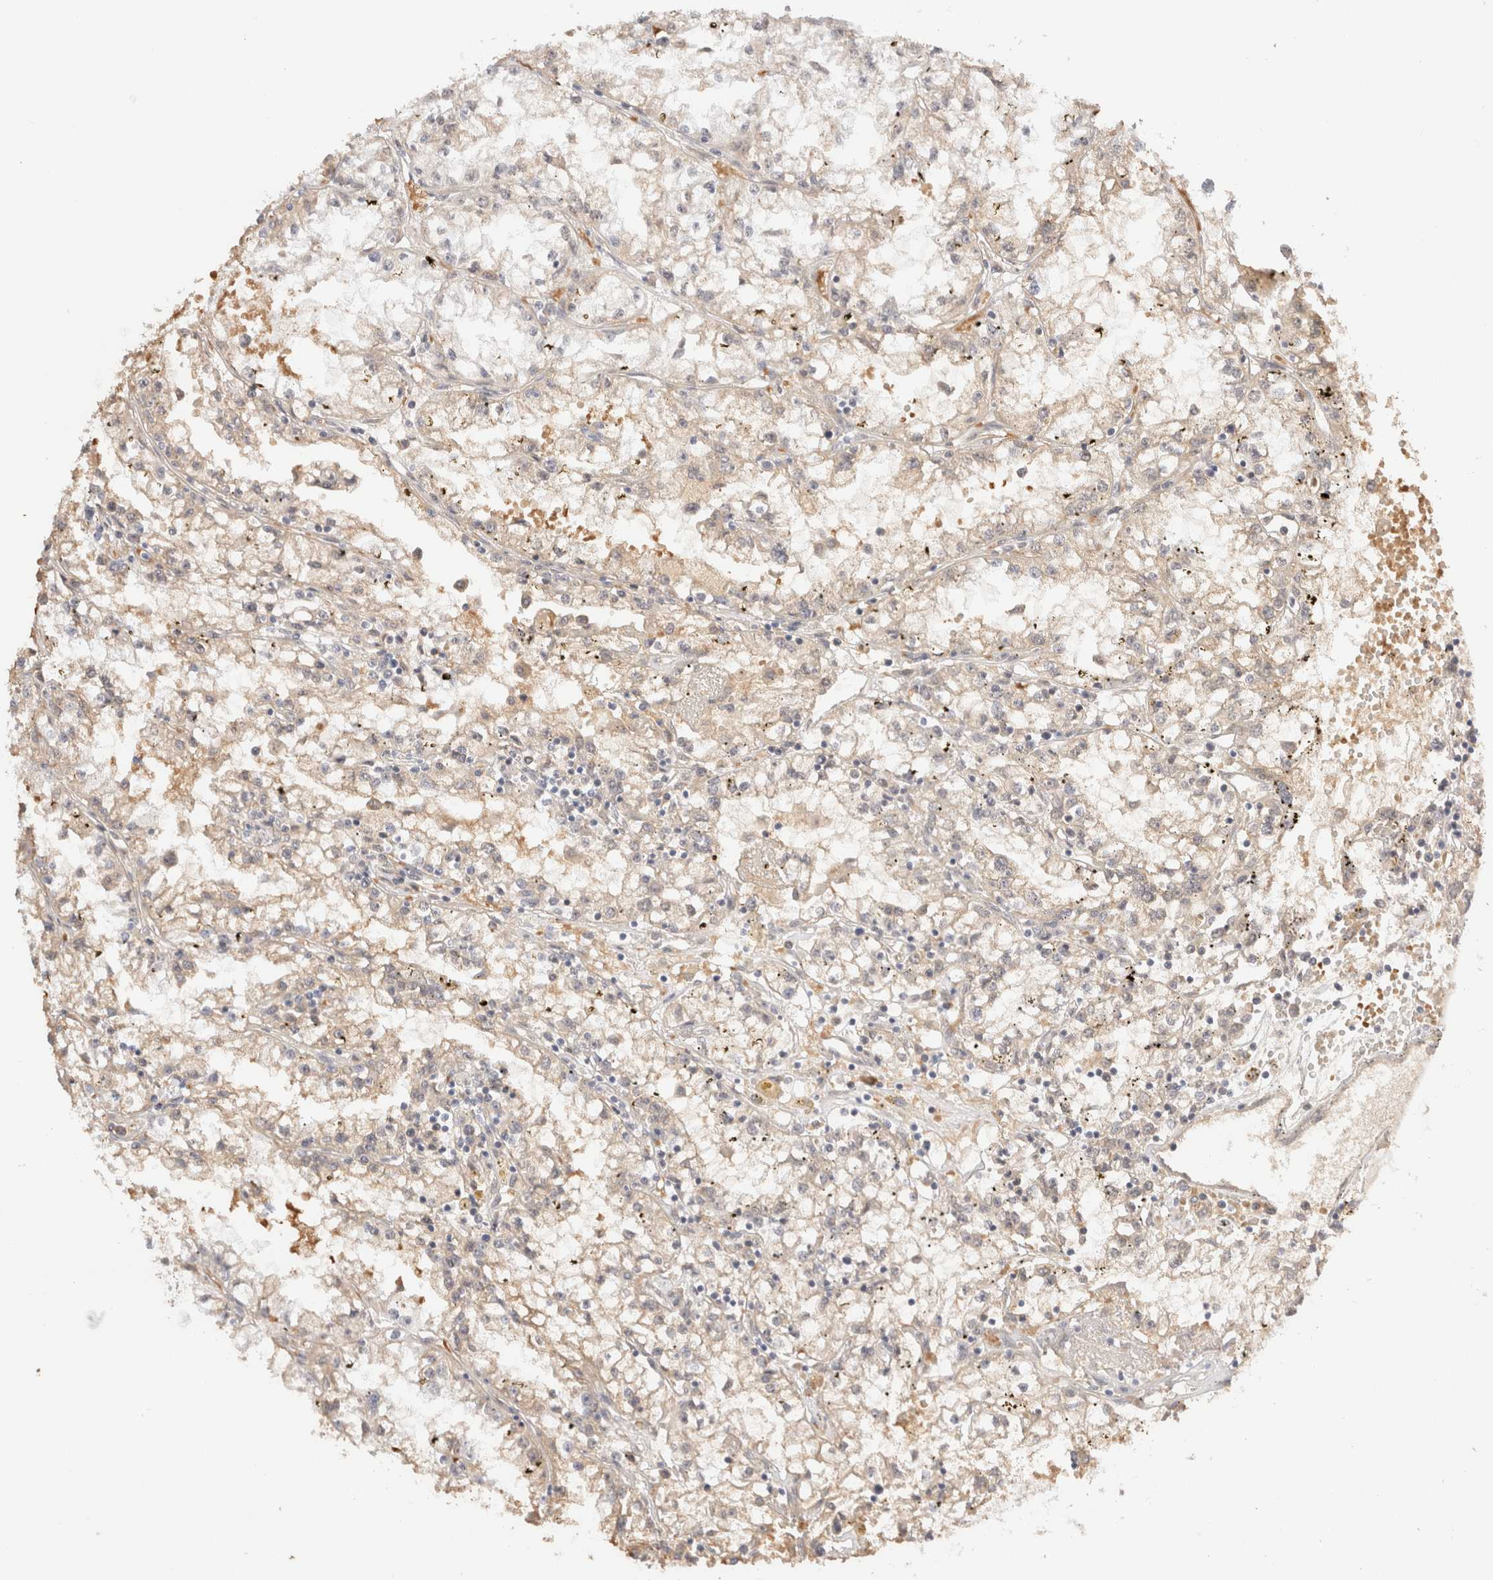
{"staining": {"intensity": "weak", "quantity": "<25%", "location": "cytoplasmic/membranous"}, "tissue": "renal cancer", "cell_type": "Tumor cells", "image_type": "cancer", "snomed": [{"axis": "morphology", "description": "Adenocarcinoma, NOS"}, {"axis": "topography", "description": "Kidney"}], "caption": "A photomicrograph of adenocarcinoma (renal) stained for a protein exhibits no brown staining in tumor cells.", "gene": "SYVN1", "patient": {"sex": "male", "age": 56}}